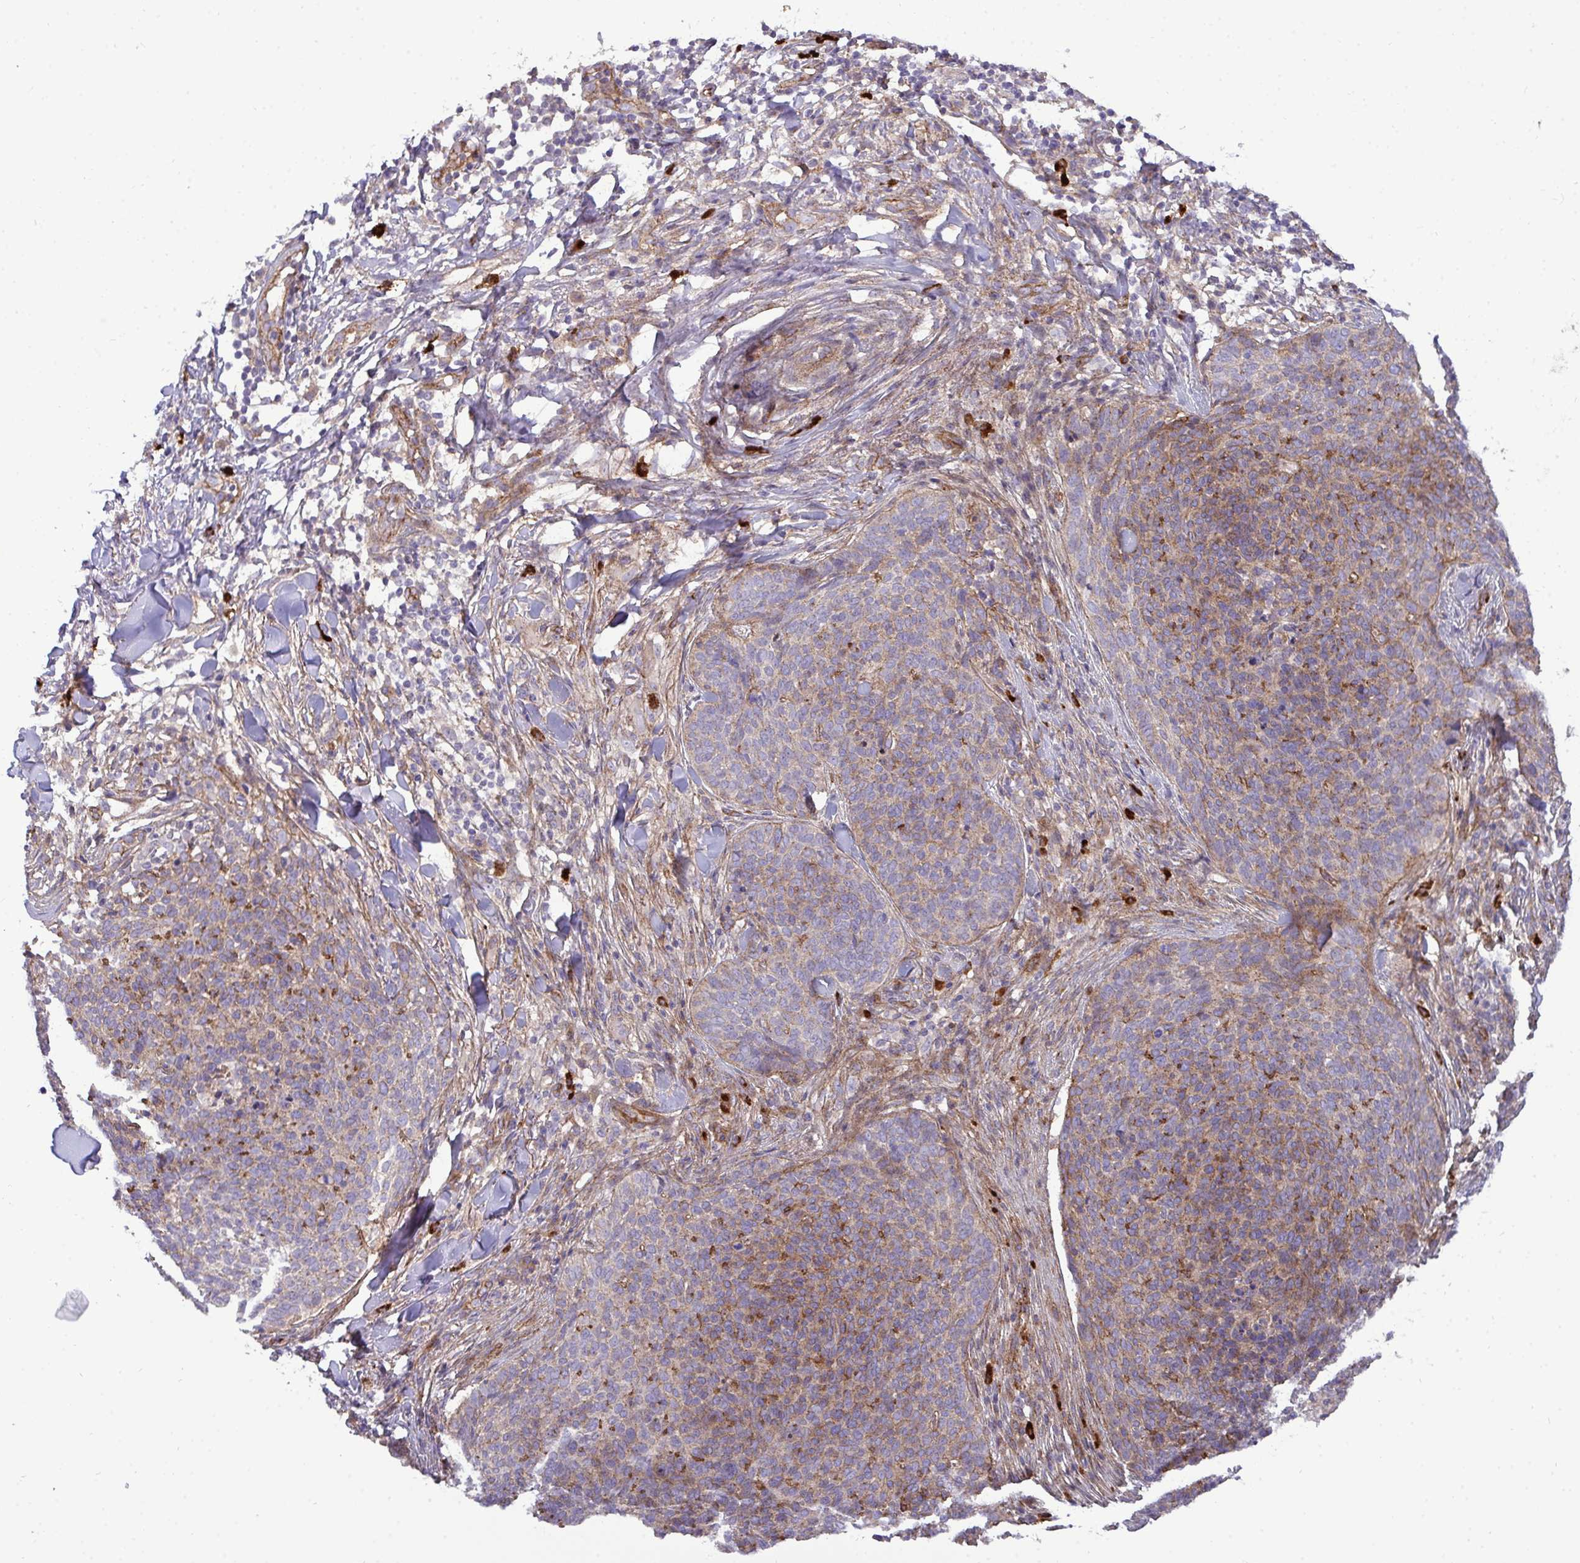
{"staining": {"intensity": "moderate", "quantity": "25%-75%", "location": "cytoplasmic/membranous"}, "tissue": "skin cancer", "cell_type": "Tumor cells", "image_type": "cancer", "snomed": [{"axis": "morphology", "description": "Basal cell carcinoma"}, {"axis": "topography", "description": "Skin"}, {"axis": "topography", "description": "Skin of face"}], "caption": "Tumor cells exhibit medium levels of moderate cytoplasmic/membranous expression in approximately 25%-75% of cells in skin basal cell carcinoma.", "gene": "SH2D1B", "patient": {"sex": "male", "age": 56}}